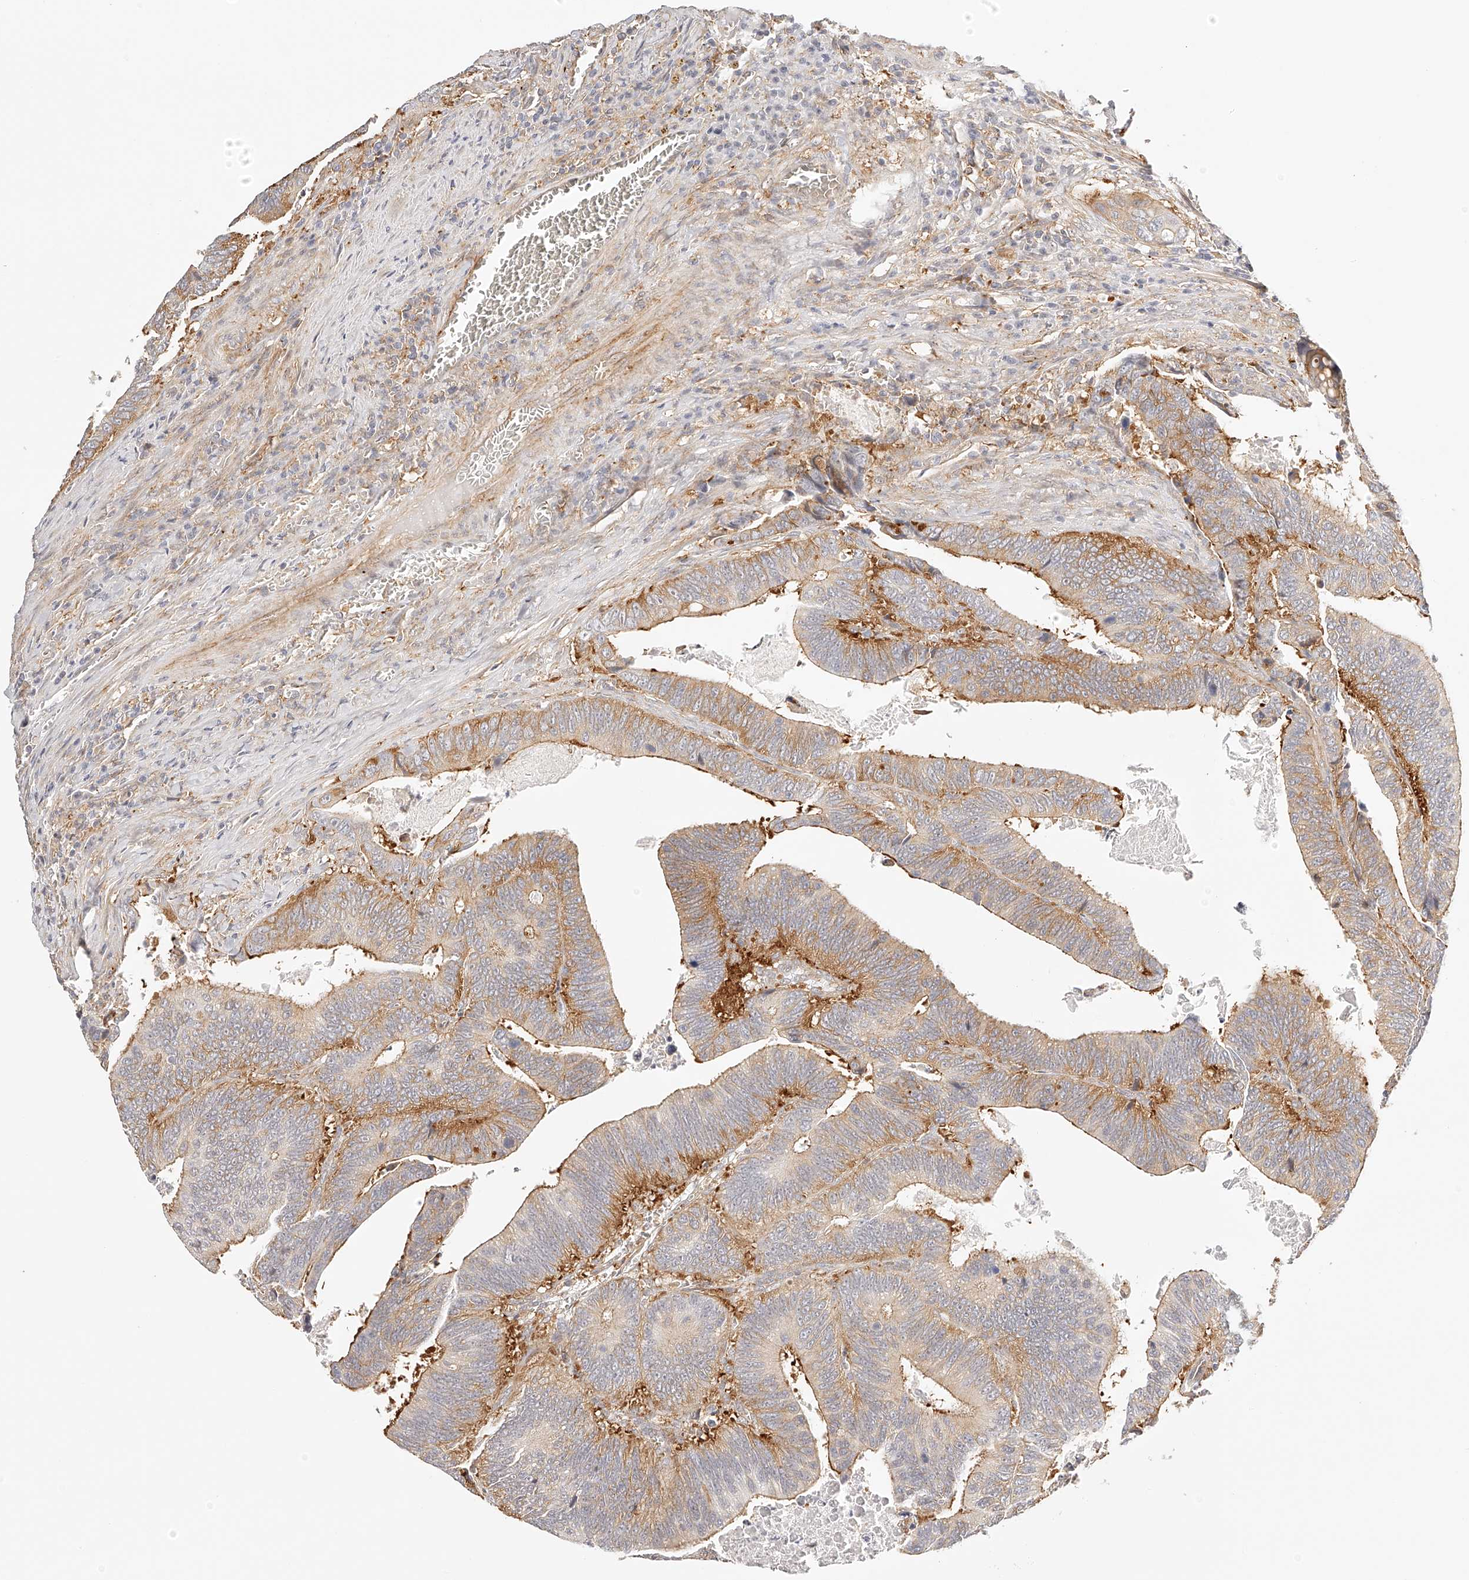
{"staining": {"intensity": "moderate", "quantity": ">75%", "location": "cytoplasmic/membranous"}, "tissue": "colorectal cancer", "cell_type": "Tumor cells", "image_type": "cancer", "snomed": [{"axis": "morphology", "description": "Inflammation, NOS"}, {"axis": "morphology", "description": "Adenocarcinoma, NOS"}, {"axis": "topography", "description": "Colon"}], "caption": "A brown stain highlights moderate cytoplasmic/membranous positivity of a protein in human colorectal adenocarcinoma tumor cells.", "gene": "SYNC", "patient": {"sex": "male", "age": 72}}